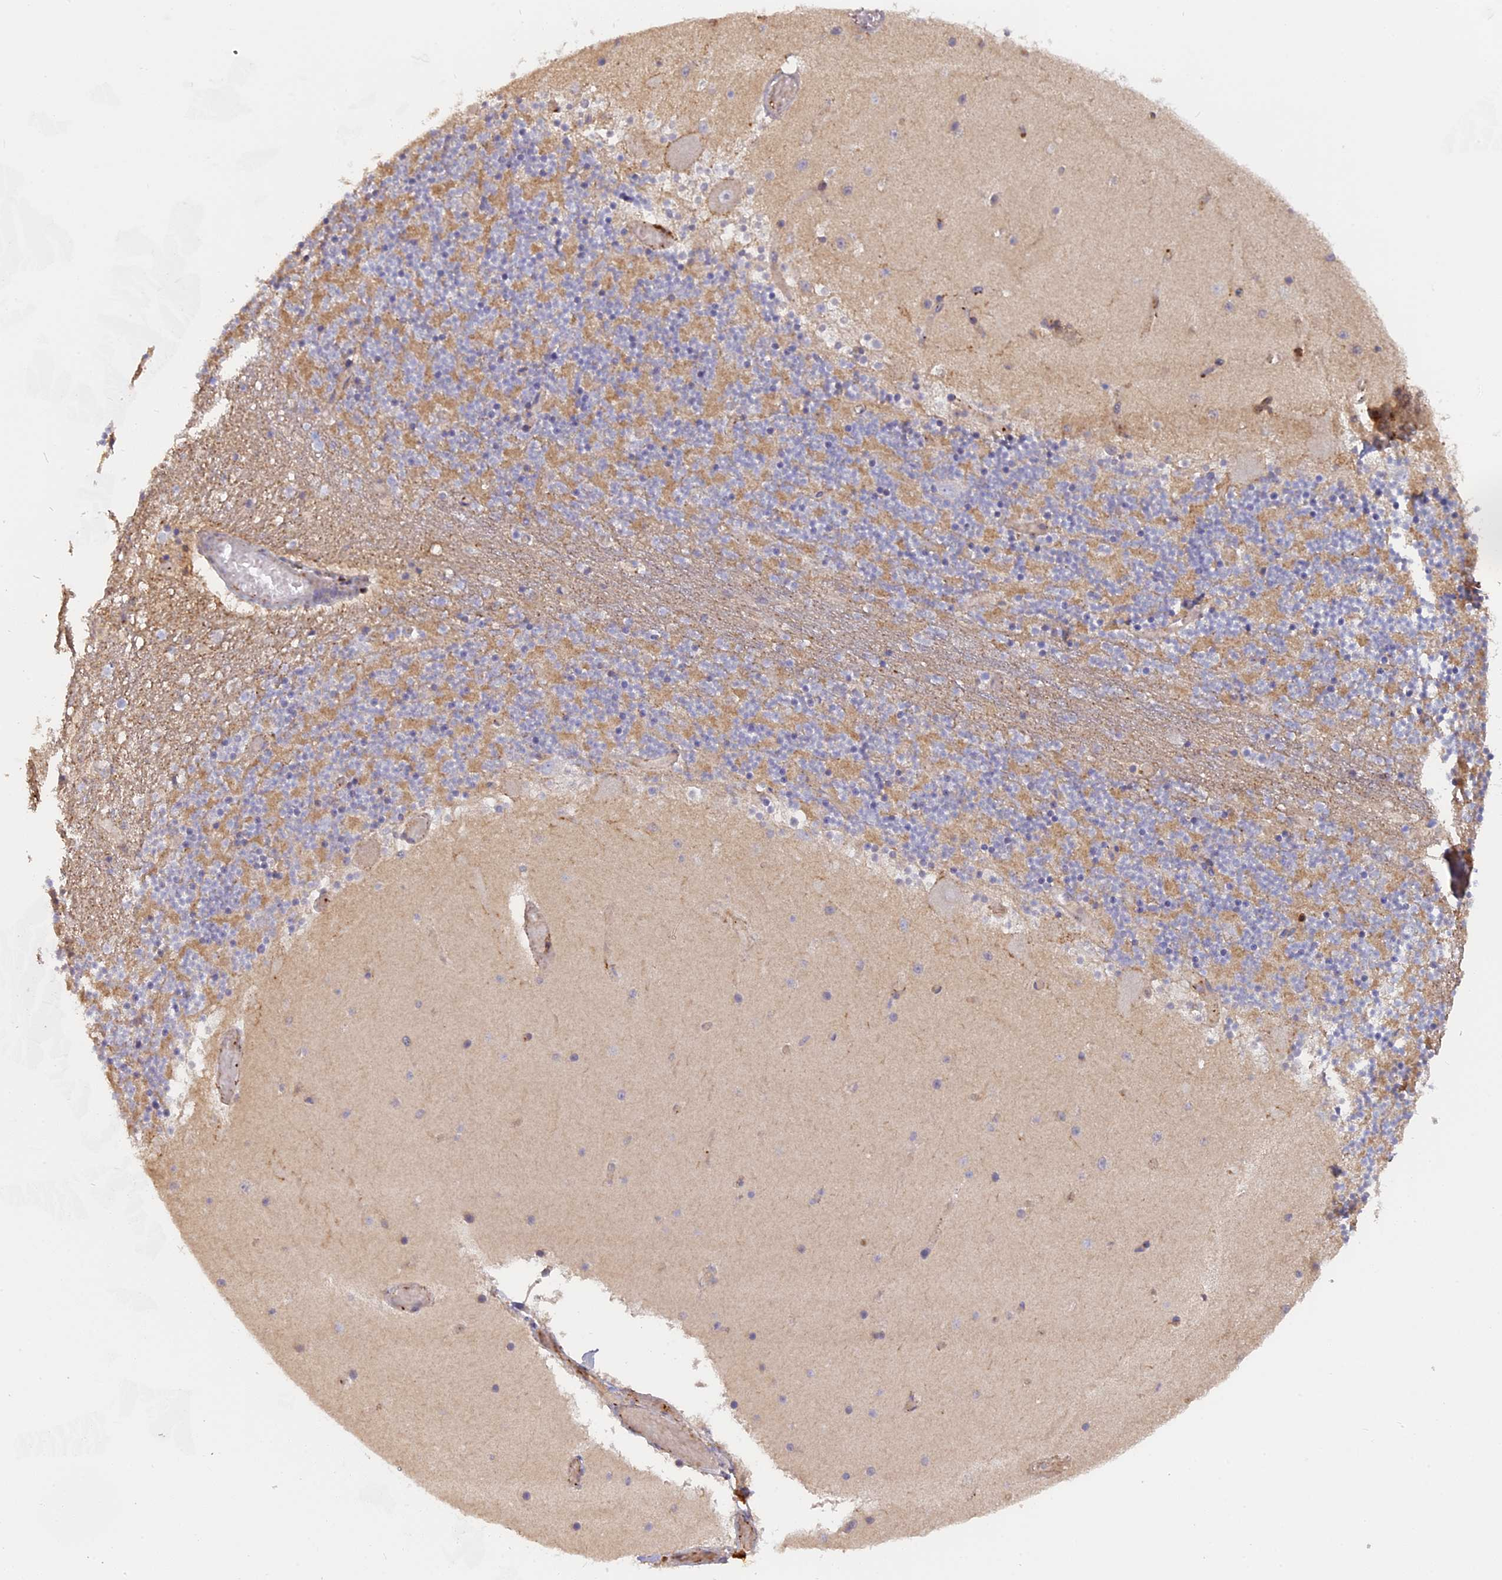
{"staining": {"intensity": "weak", "quantity": "<25%", "location": "cytoplasmic/membranous"}, "tissue": "cerebellum", "cell_type": "Cells in granular layer", "image_type": "normal", "snomed": [{"axis": "morphology", "description": "Normal tissue, NOS"}, {"axis": "topography", "description": "Cerebellum"}], "caption": "The histopathology image demonstrates no significant expression in cells in granular layer of cerebellum. Nuclei are stained in blue.", "gene": "CFAP119", "patient": {"sex": "female", "age": 28}}